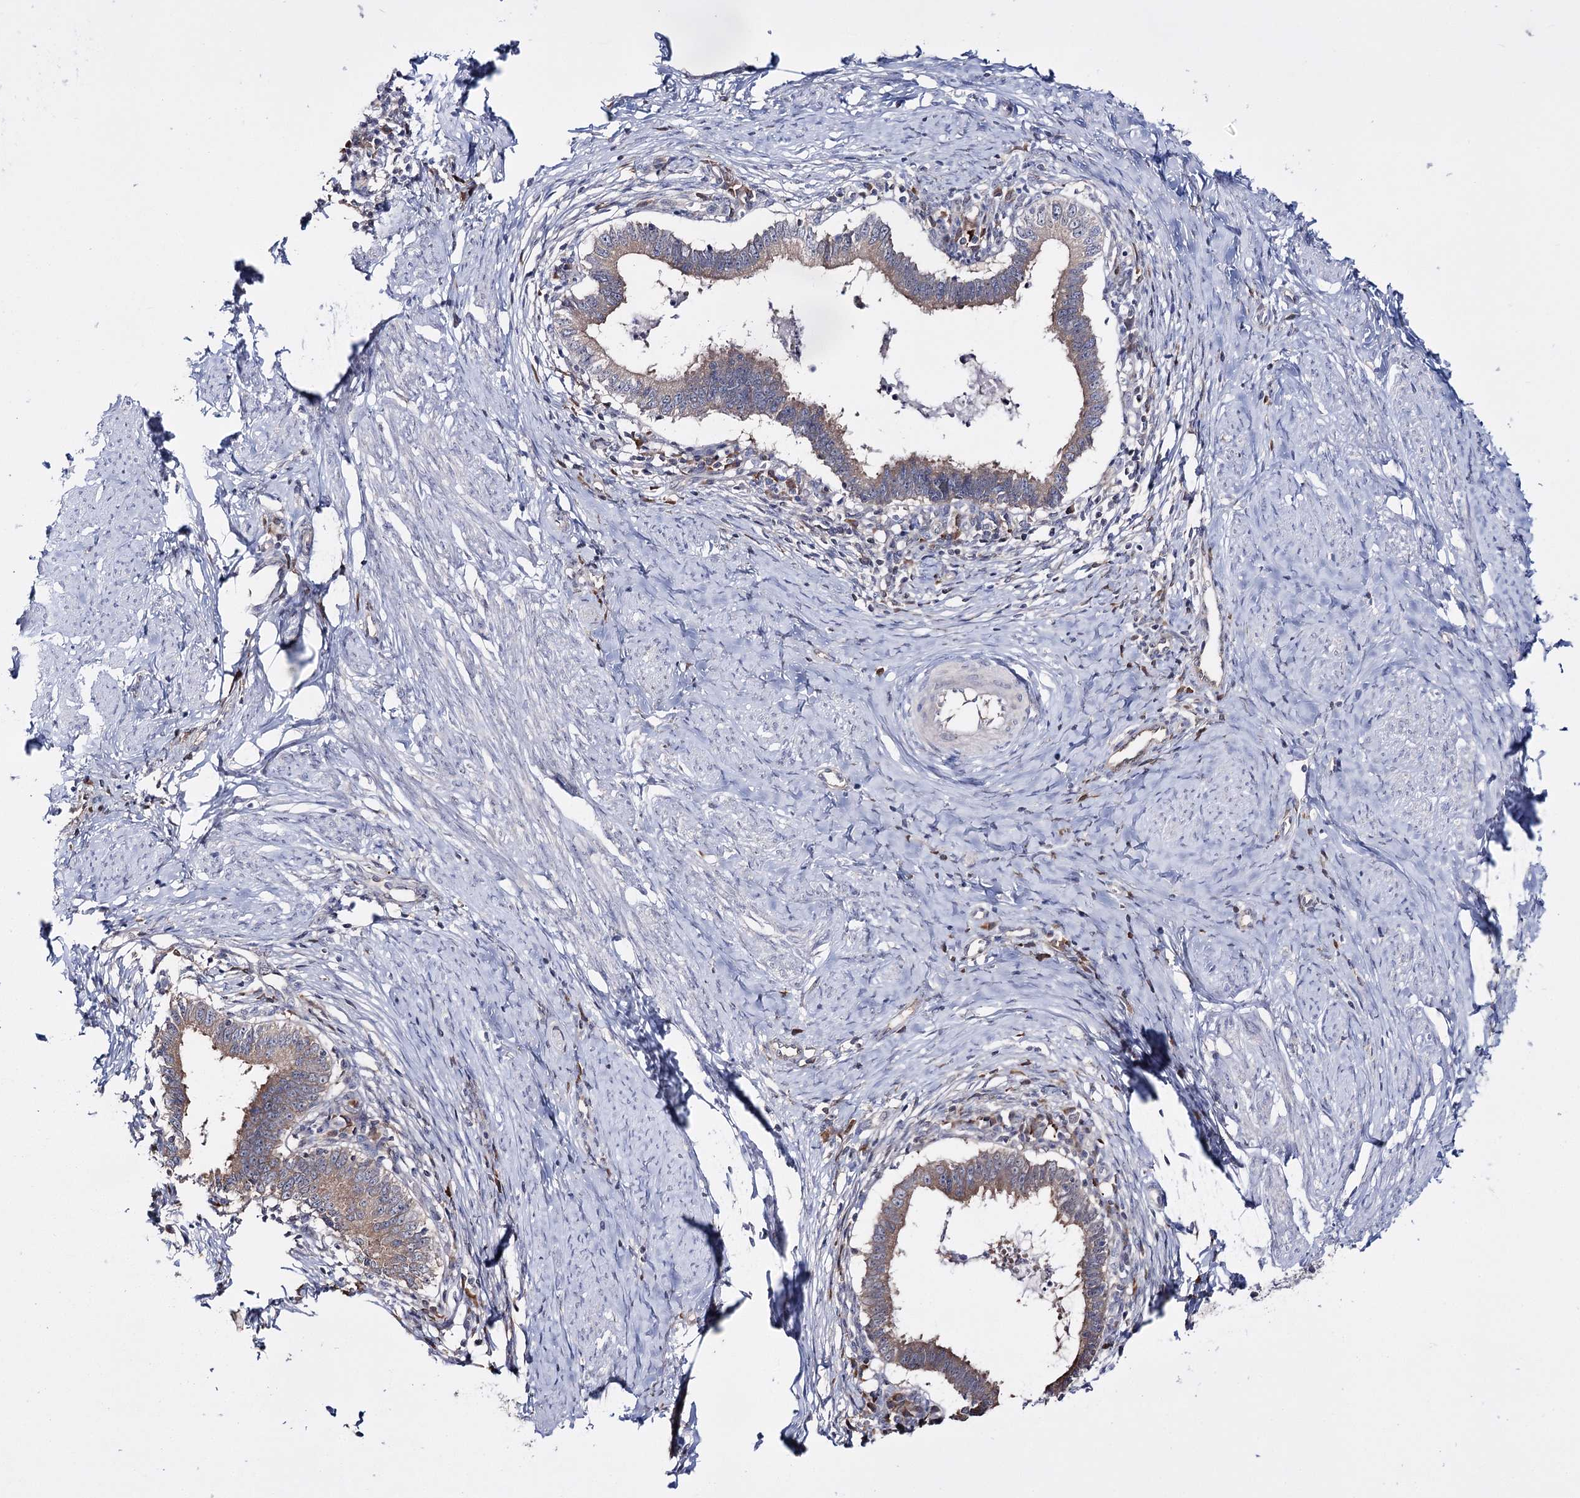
{"staining": {"intensity": "moderate", "quantity": ">75%", "location": "cytoplasmic/membranous"}, "tissue": "cervical cancer", "cell_type": "Tumor cells", "image_type": "cancer", "snomed": [{"axis": "morphology", "description": "Adenocarcinoma, NOS"}, {"axis": "topography", "description": "Cervix"}], "caption": "Immunohistochemical staining of cervical cancer shows medium levels of moderate cytoplasmic/membranous positivity in about >75% of tumor cells.", "gene": "PTER", "patient": {"sex": "female", "age": 36}}